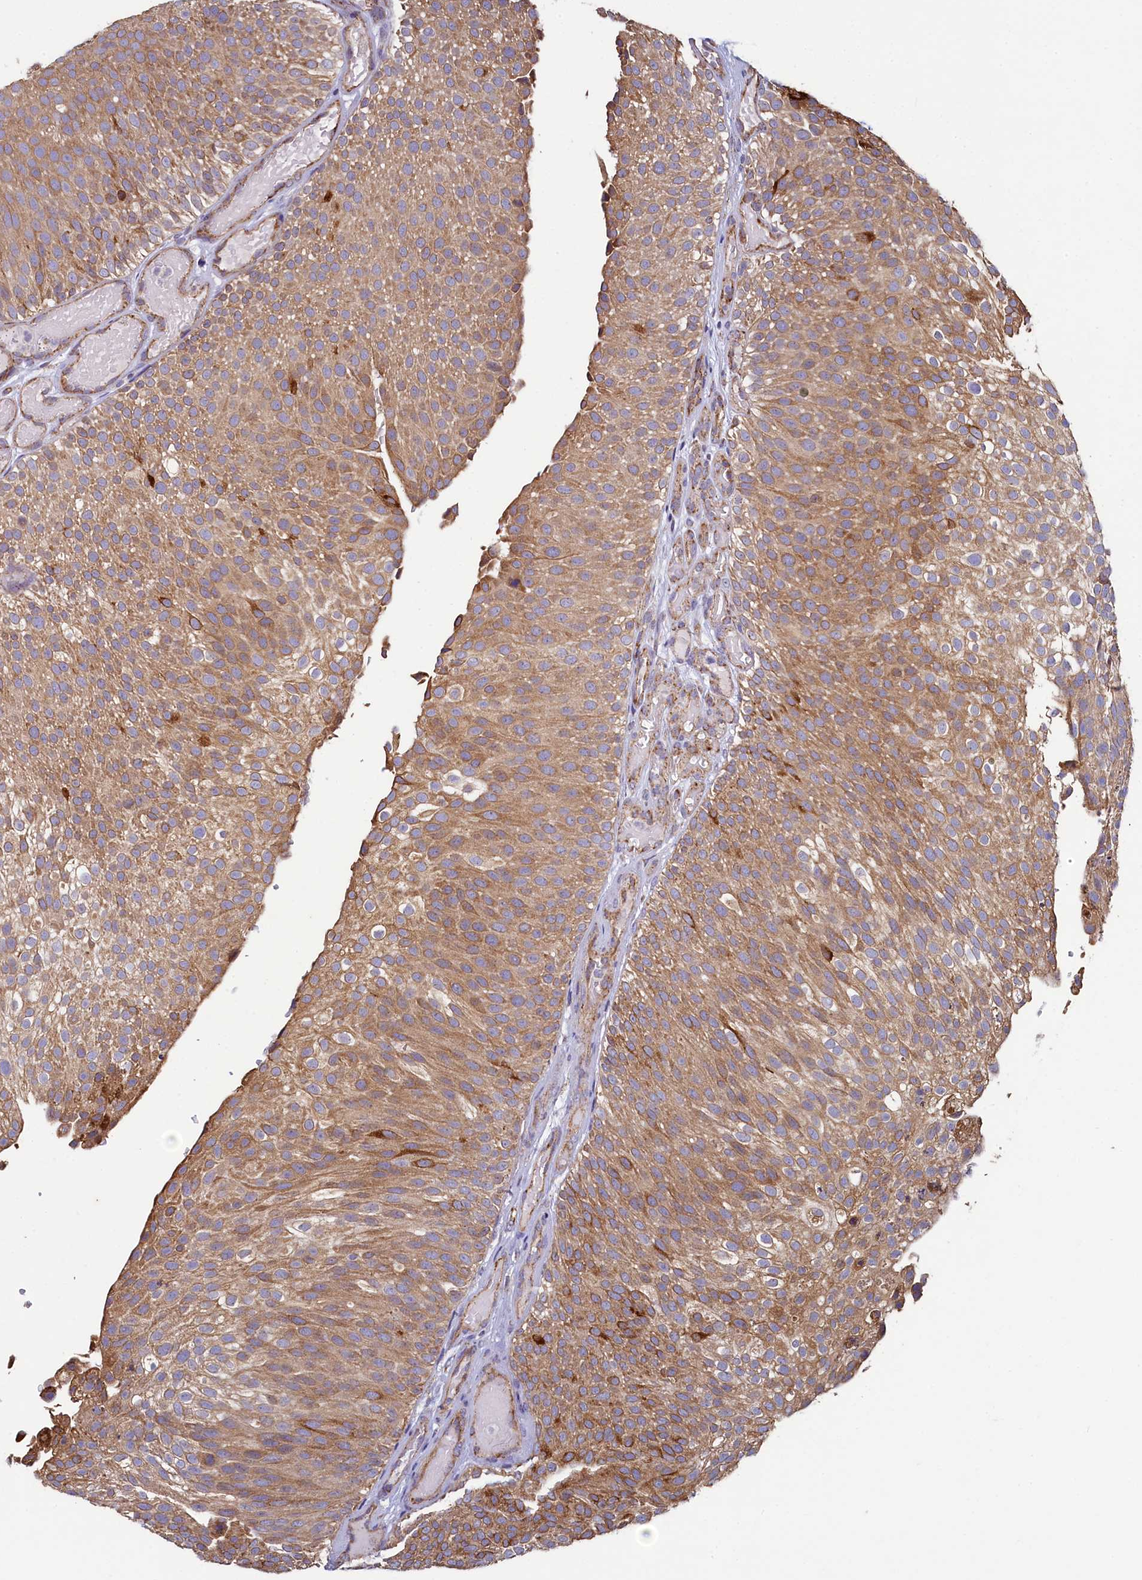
{"staining": {"intensity": "moderate", "quantity": ">75%", "location": "cytoplasmic/membranous"}, "tissue": "urothelial cancer", "cell_type": "Tumor cells", "image_type": "cancer", "snomed": [{"axis": "morphology", "description": "Urothelial carcinoma, Low grade"}, {"axis": "topography", "description": "Urinary bladder"}], "caption": "This histopathology image displays urothelial cancer stained with IHC to label a protein in brown. The cytoplasmic/membranous of tumor cells show moderate positivity for the protein. Nuclei are counter-stained blue.", "gene": "SPATA2L", "patient": {"sex": "male", "age": 78}}